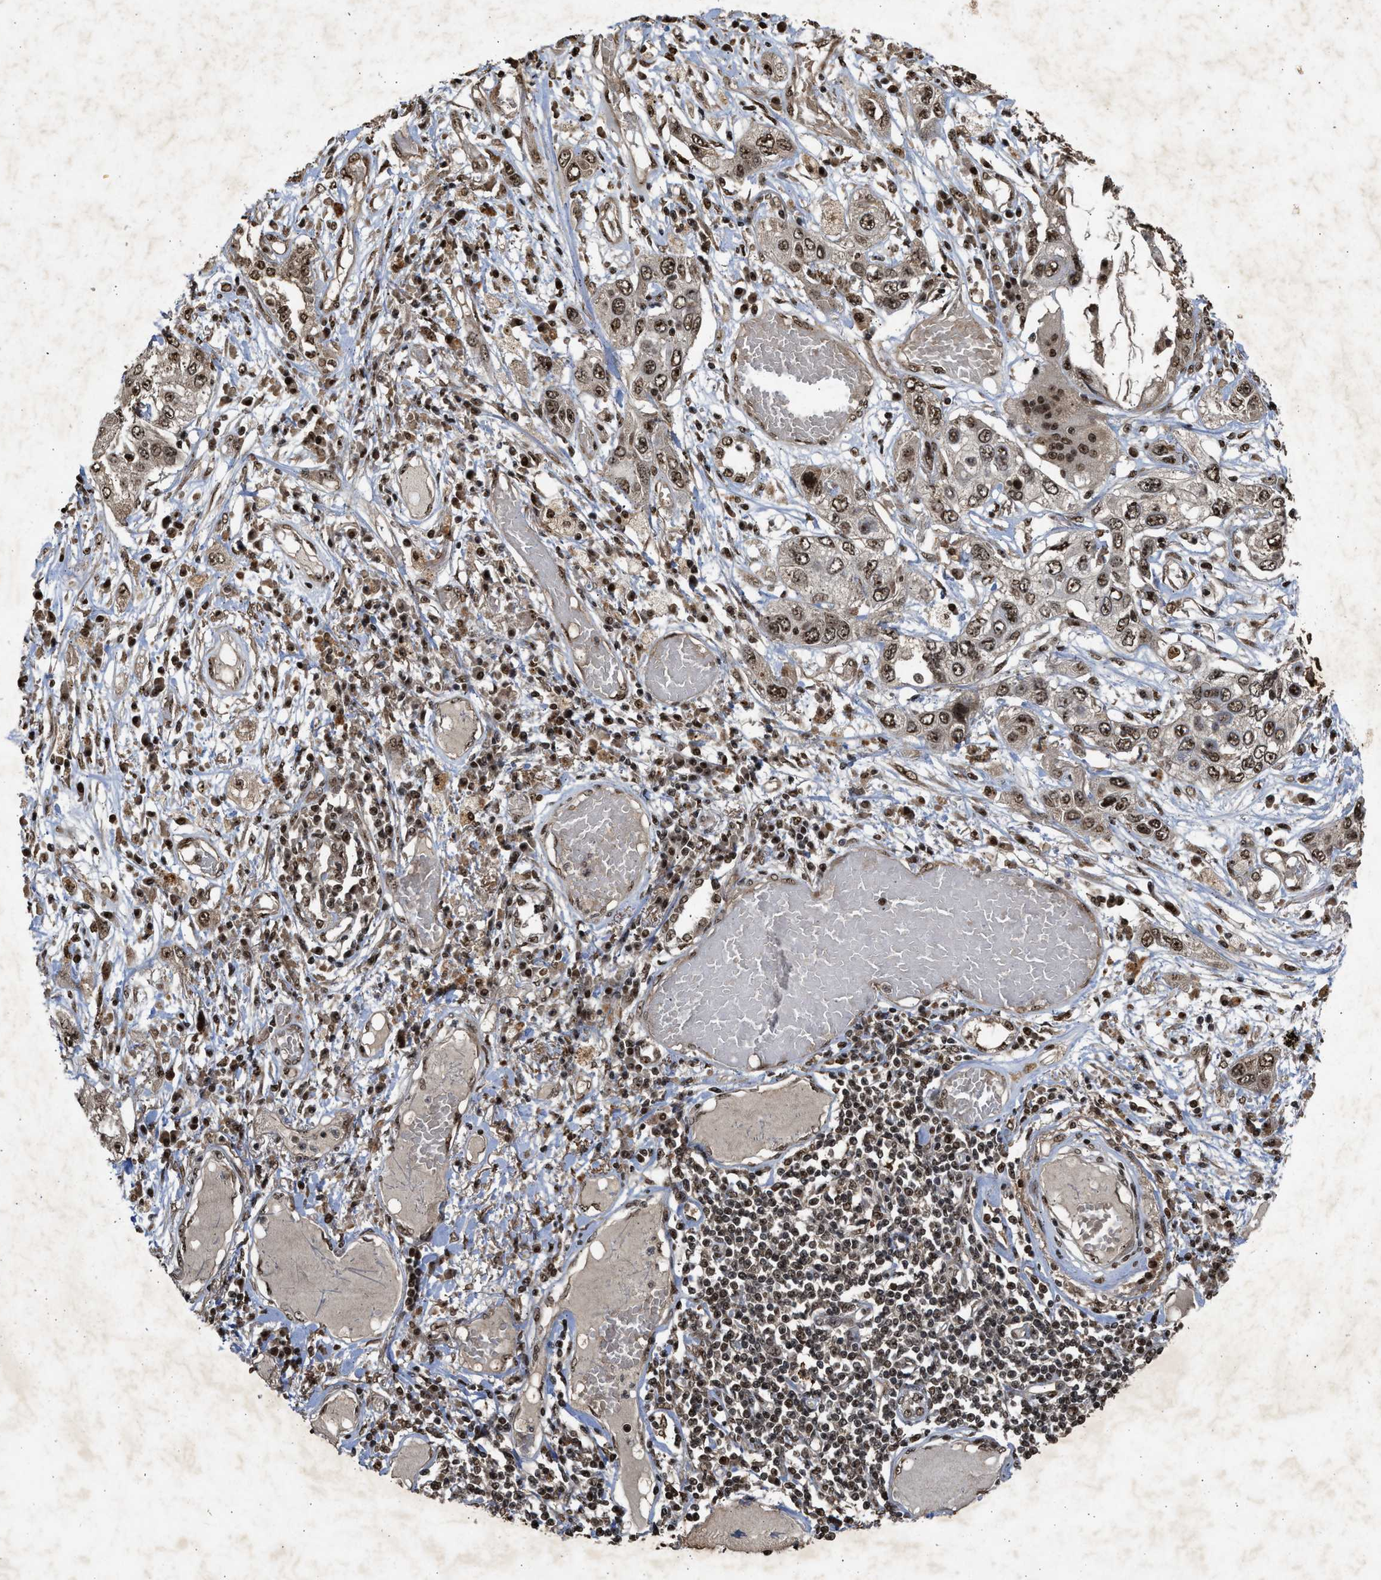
{"staining": {"intensity": "moderate", "quantity": ">75%", "location": "cytoplasmic/membranous,nuclear"}, "tissue": "lung cancer", "cell_type": "Tumor cells", "image_type": "cancer", "snomed": [{"axis": "morphology", "description": "Squamous cell carcinoma, NOS"}, {"axis": "topography", "description": "Lung"}], "caption": "Lung cancer (squamous cell carcinoma) stained with a brown dye displays moderate cytoplasmic/membranous and nuclear positive staining in about >75% of tumor cells.", "gene": "TFDP2", "patient": {"sex": "male", "age": 71}}